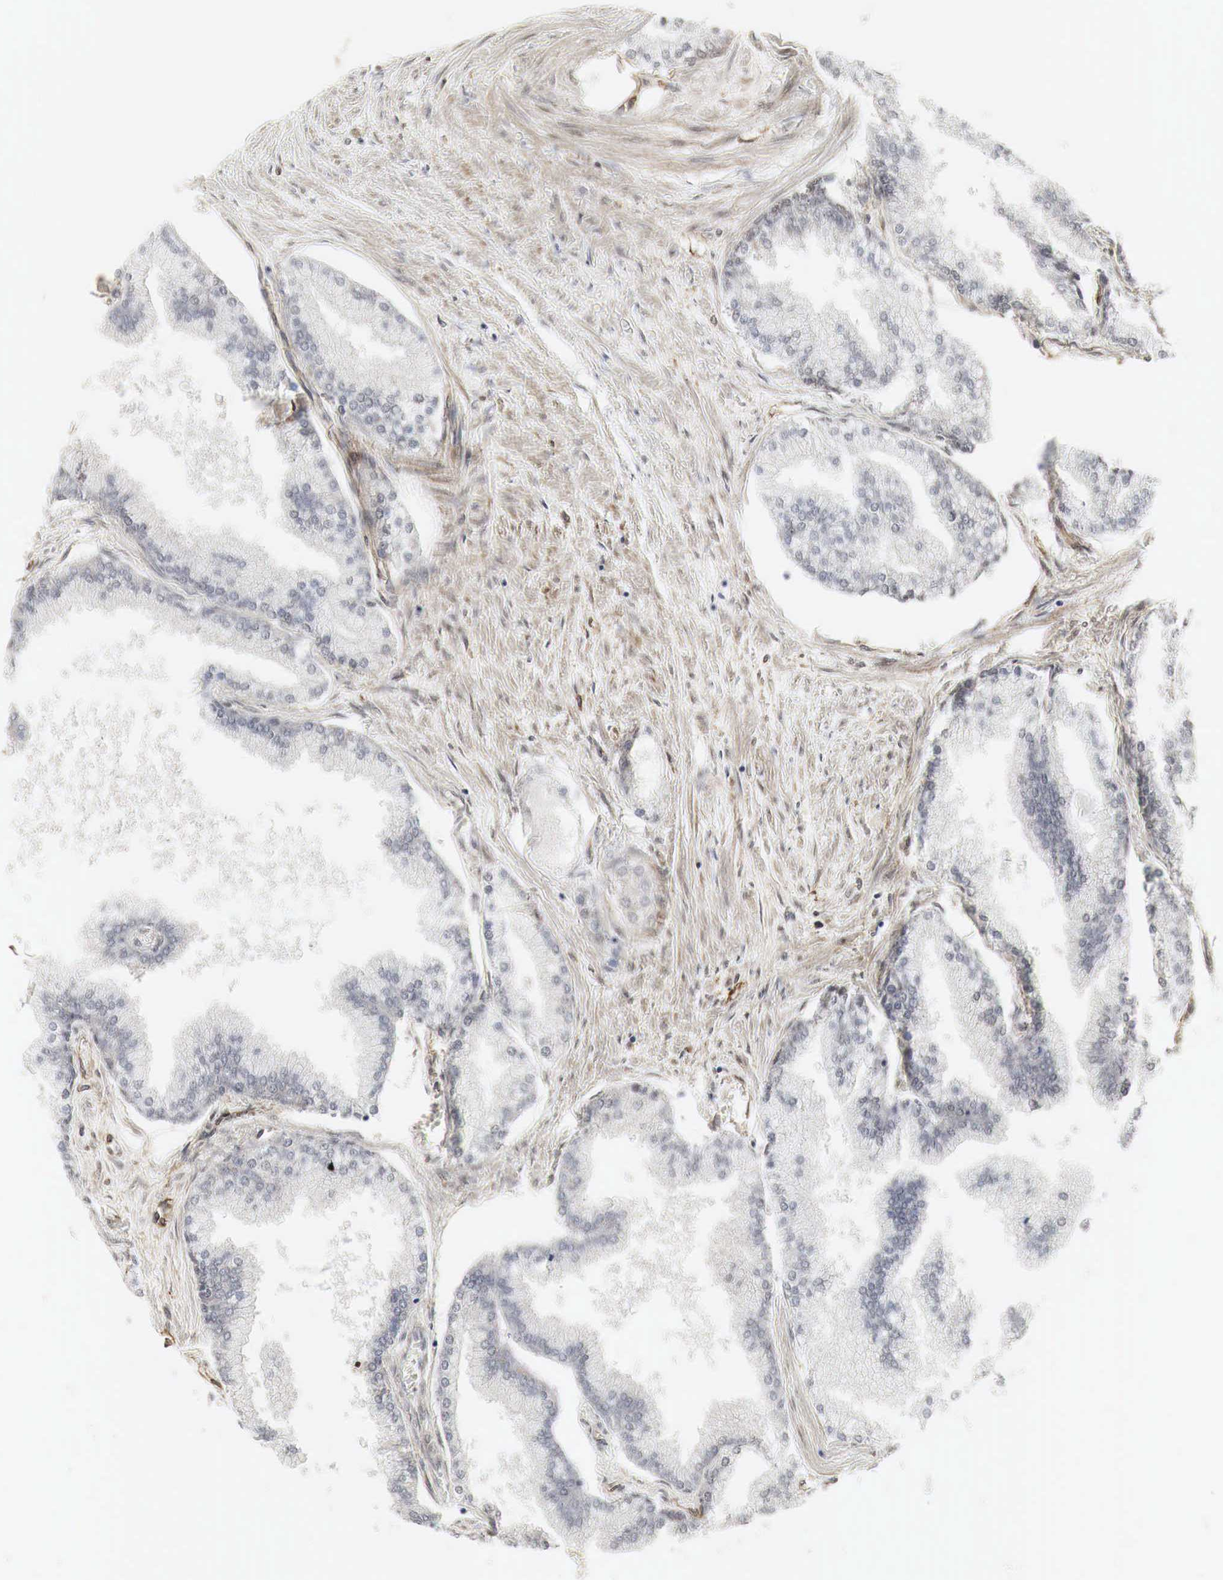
{"staining": {"intensity": "weak", "quantity": "25%-75%", "location": "cytoplasmic/membranous"}, "tissue": "prostate", "cell_type": "Glandular cells", "image_type": "normal", "snomed": [{"axis": "morphology", "description": "Normal tissue, NOS"}, {"axis": "topography", "description": "Prostate"}], "caption": "Protein staining of benign prostate demonstrates weak cytoplasmic/membranous expression in about 25%-75% of glandular cells. (Brightfield microscopy of DAB IHC at high magnification).", "gene": "SPIN1", "patient": {"sex": "male", "age": 68}}